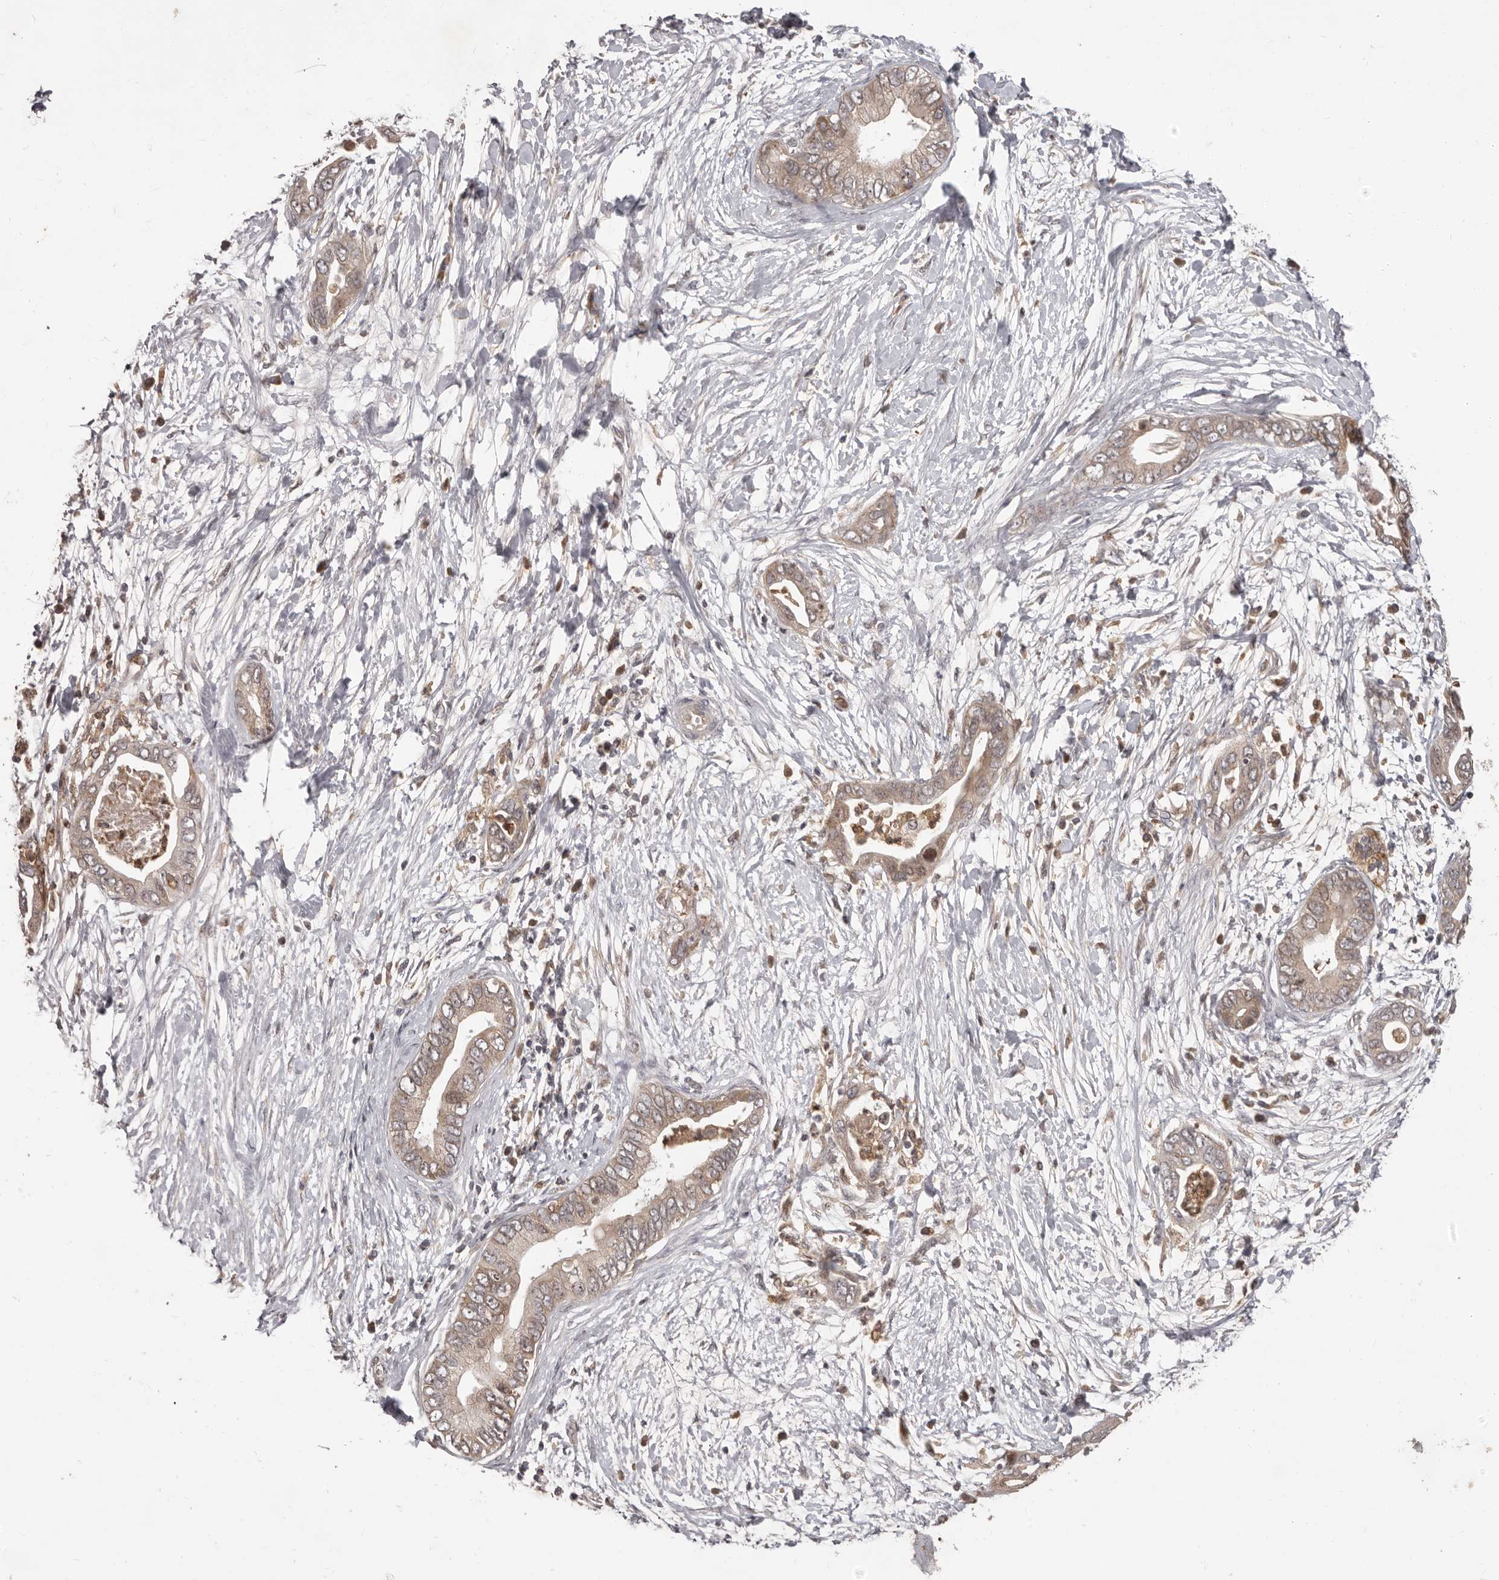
{"staining": {"intensity": "weak", "quantity": ">75%", "location": "cytoplasmic/membranous"}, "tissue": "pancreatic cancer", "cell_type": "Tumor cells", "image_type": "cancer", "snomed": [{"axis": "morphology", "description": "Adenocarcinoma, NOS"}, {"axis": "topography", "description": "Pancreas"}], "caption": "Human pancreatic cancer (adenocarcinoma) stained with a protein marker demonstrates weak staining in tumor cells.", "gene": "RNF187", "patient": {"sex": "male", "age": 75}}